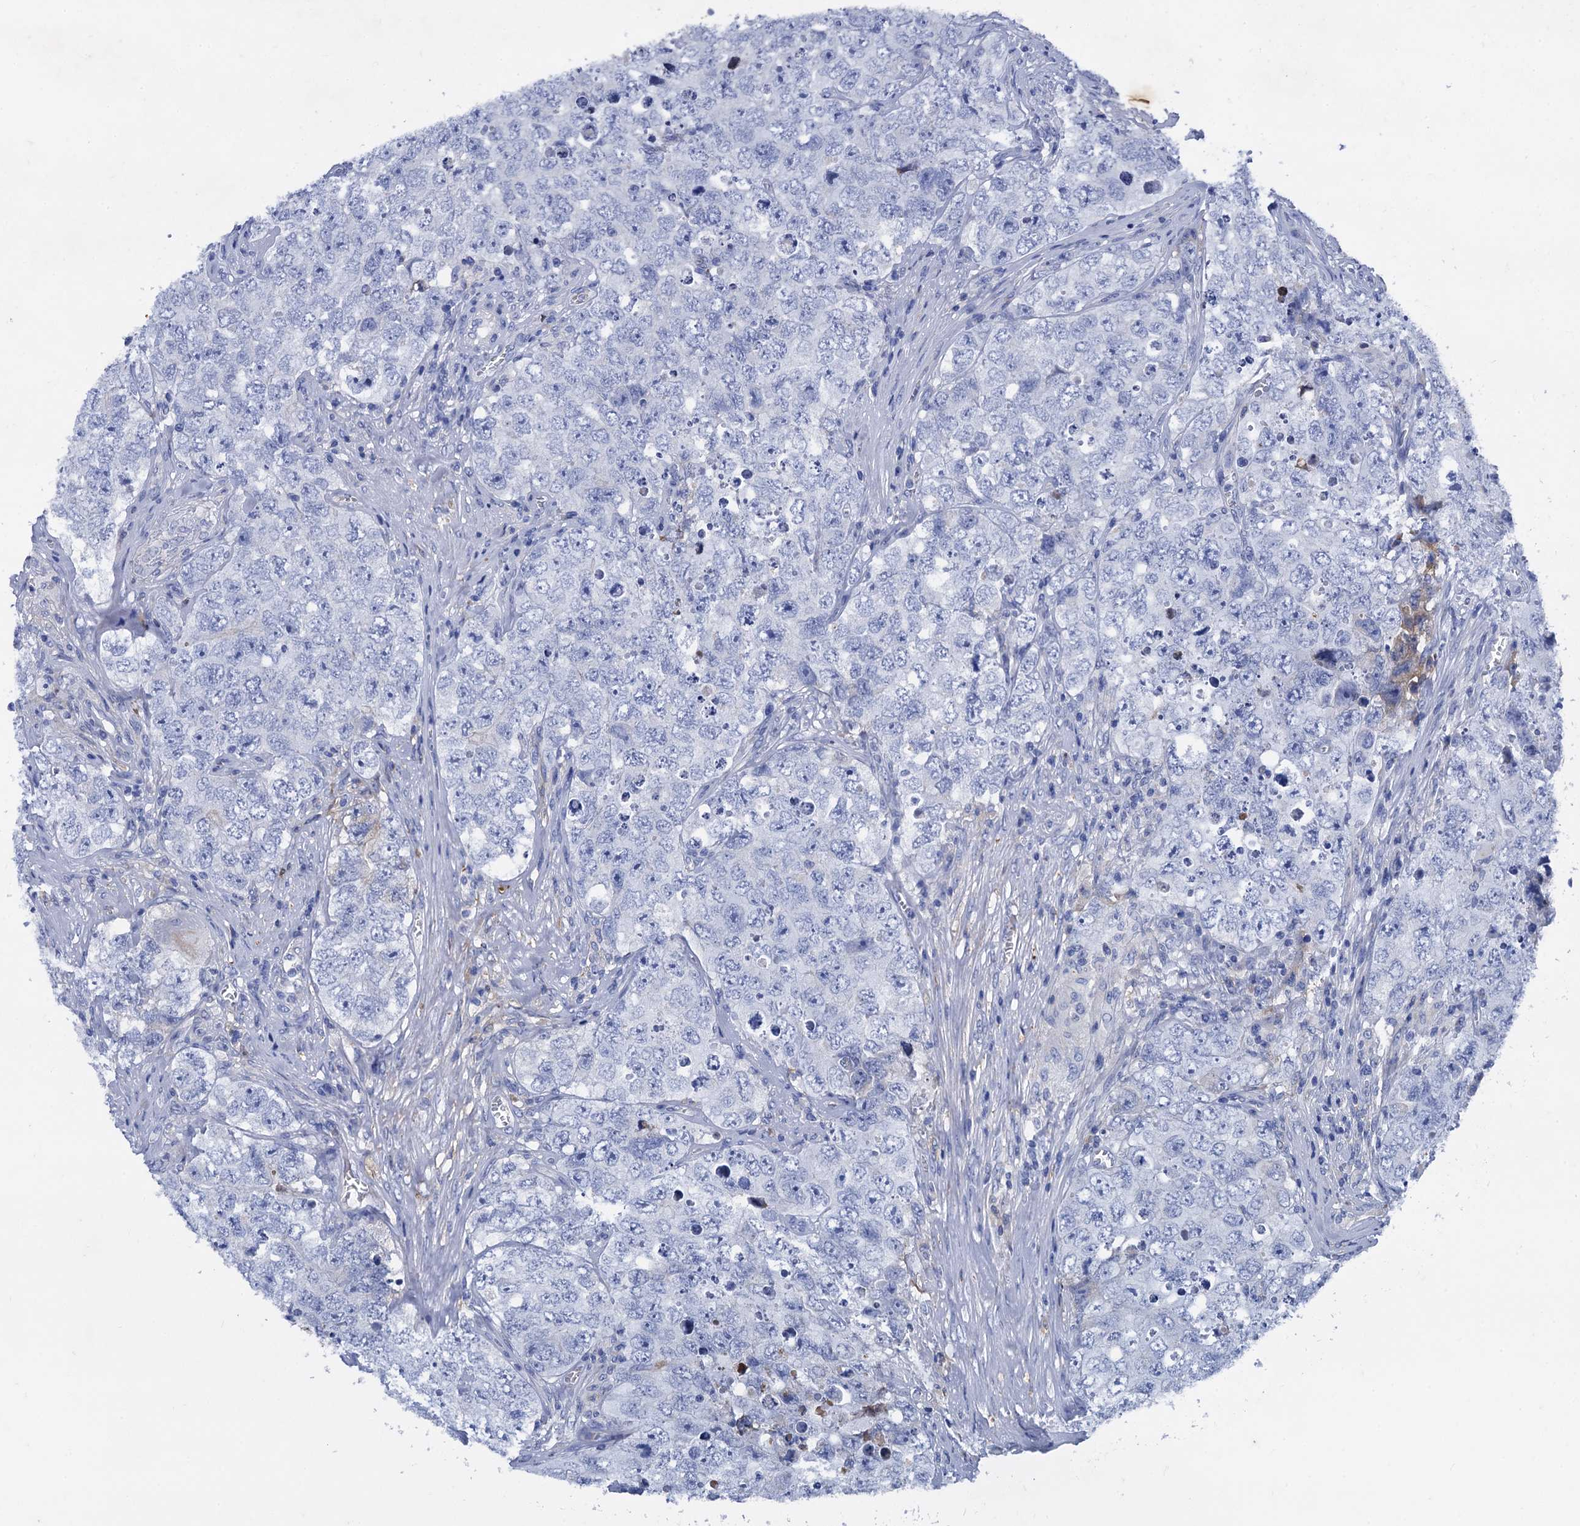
{"staining": {"intensity": "negative", "quantity": "none", "location": "none"}, "tissue": "testis cancer", "cell_type": "Tumor cells", "image_type": "cancer", "snomed": [{"axis": "morphology", "description": "Seminoma, NOS"}, {"axis": "morphology", "description": "Carcinoma, Embryonal, NOS"}, {"axis": "topography", "description": "Testis"}], "caption": "DAB (3,3'-diaminobenzidine) immunohistochemical staining of testis cancer (seminoma) demonstrates no significant staining in tumor cells.", "gene": "TMEM72", "patient": {"sex": "male", "age": 43}}